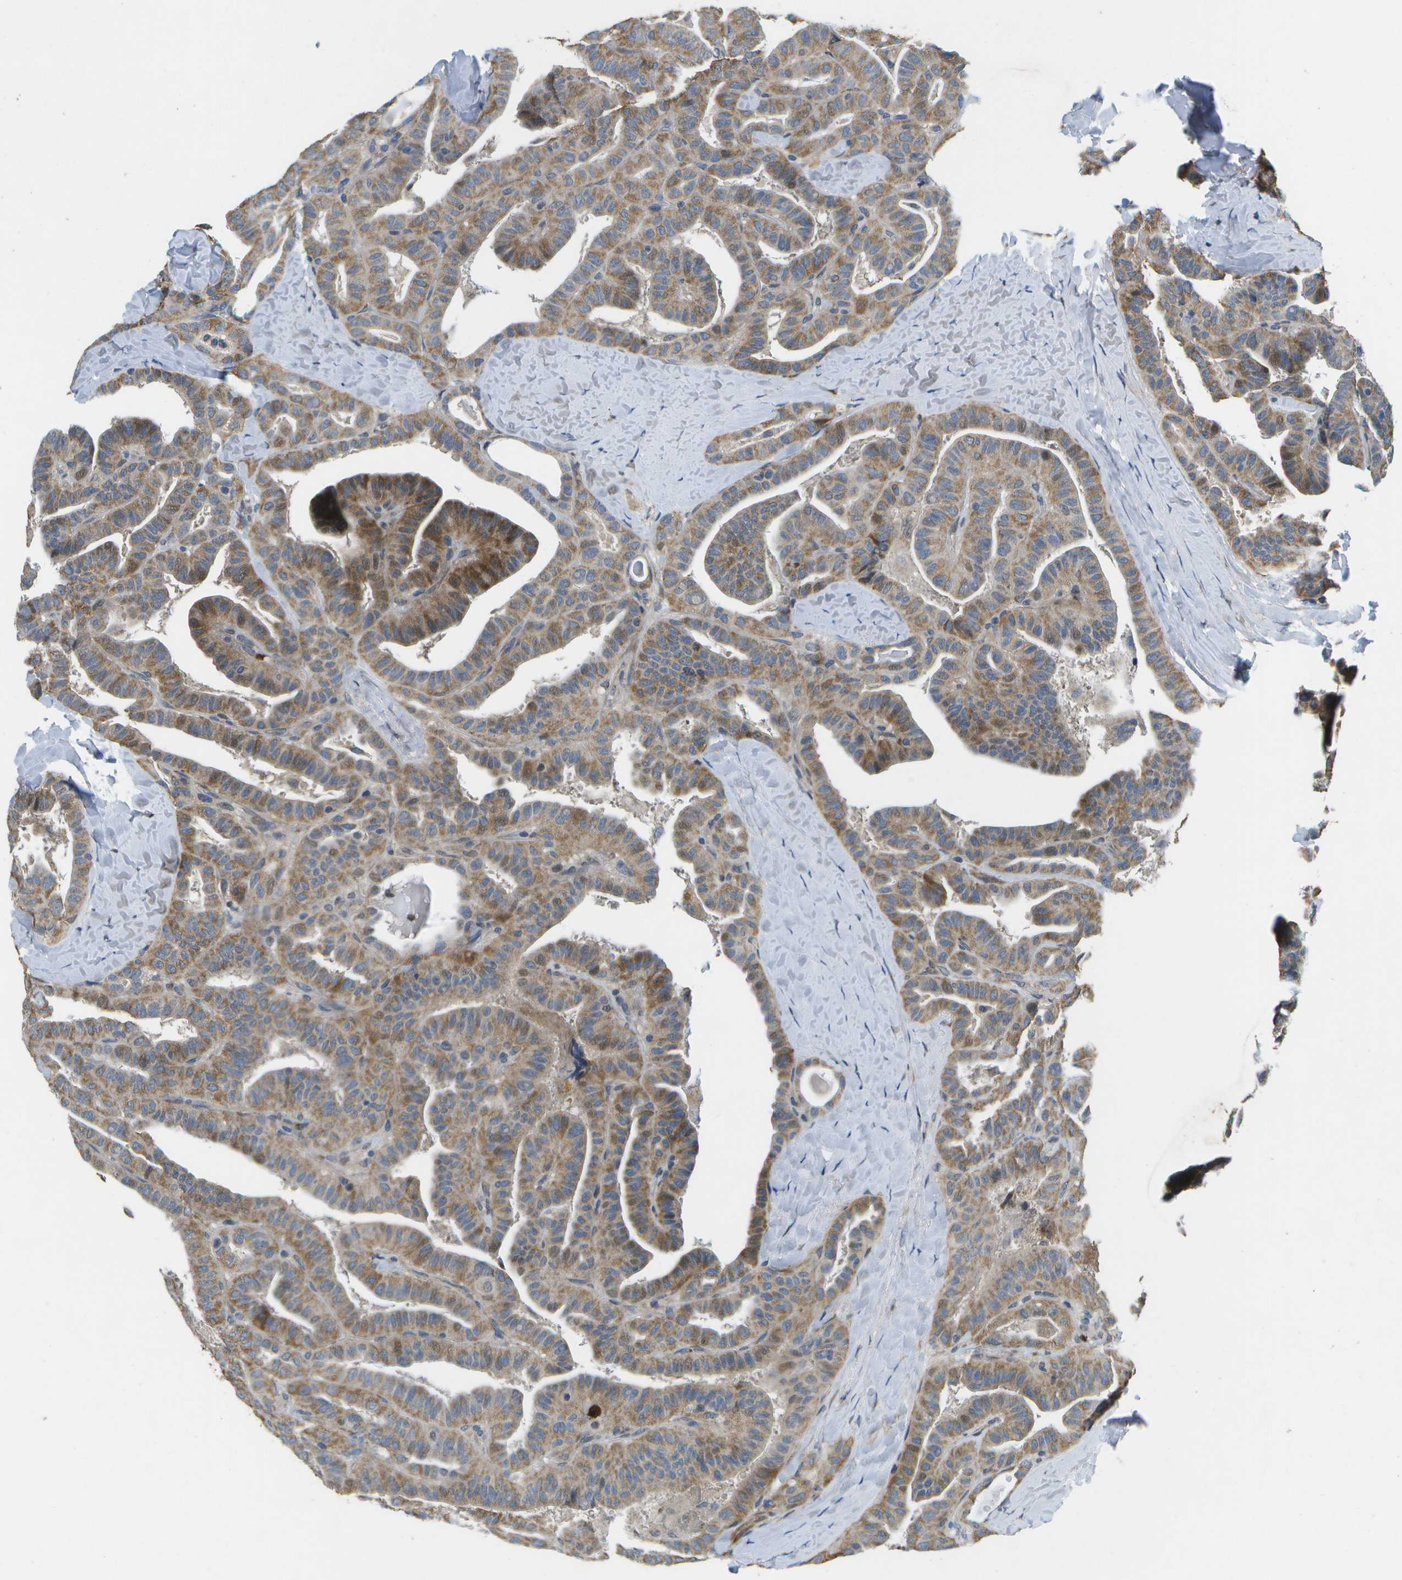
{"staining": {"intensity": "moderate", "quantity": ">75%", "location": "cytoplasmic/membranous"}, "tissue": "thyroid cancer", "cell_type": "Tumor cells", "image_type": "cancer", "snomed": [{"axis": "morphology", "description": "Papillary adenocarcinoma, NOS"}, {"axis": "topography", "description": "Thyroid gland"}], "caption": "Protein analysis of thyroid cancer (papillary adenocarcinoma) tissue reveals moderate cytoplasmic/membranous expression in approximately >75% of tumor cells. The staining was performed using DAB (3,3'-diaminobenzidine) to visualize the protein expression in brown, while the nuclei were stained in blue with hematoxylin (Magnification: 20x).", "gene": "GALNT15", "patient": {"sex": "male", "age": 77}}